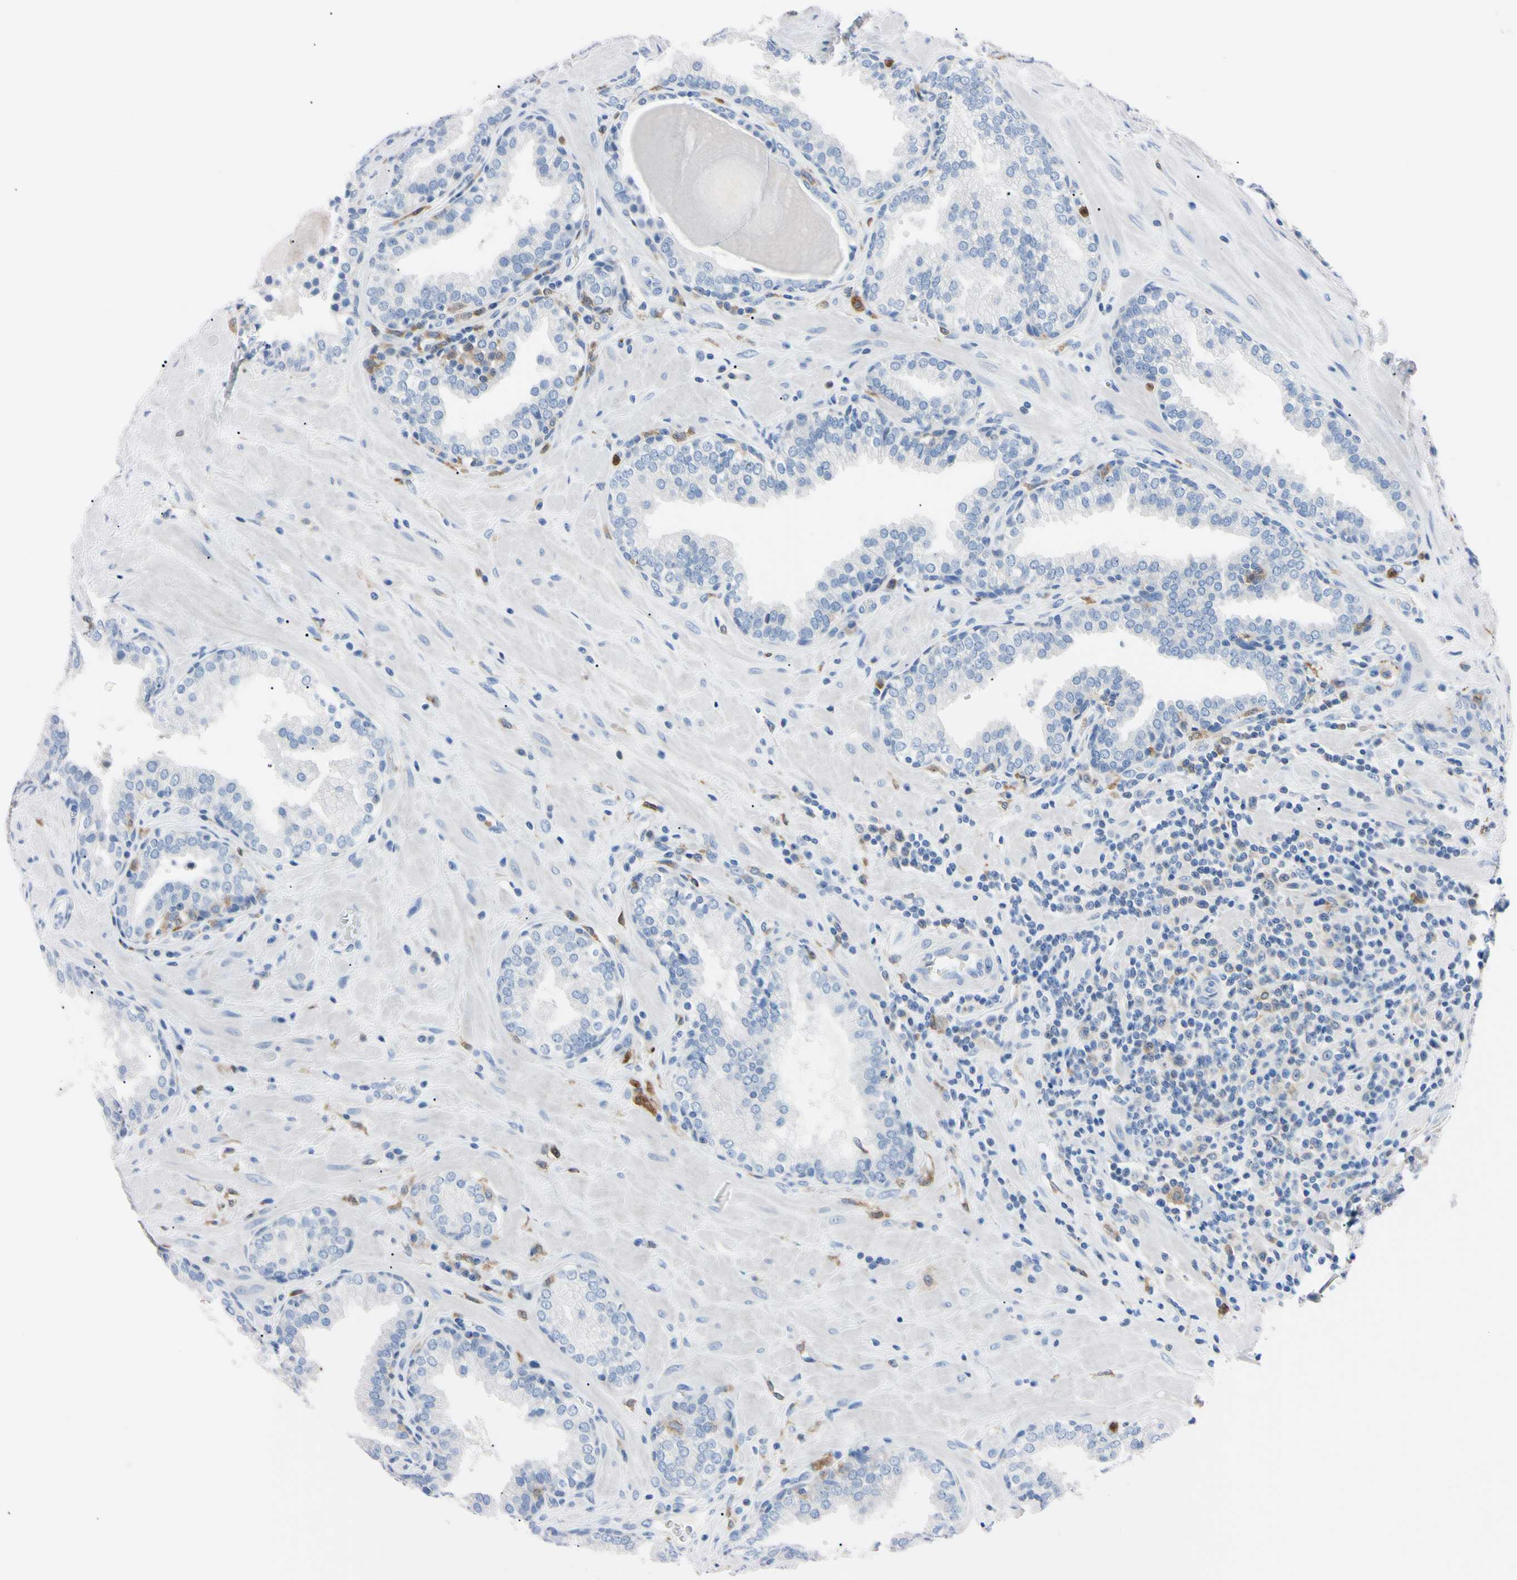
{"staining": {"intensity": "negative", "quantity": "none", "location": "none"}, "tissue": "prostate", "cell_type": "Glandular cells", "image_type": "normal", "snomed": [{"axis": "morphology", "description": "Normal tissue, NOS"}, {"axis": "topography", "description": "Prostate"}], "caption": "DAB immunohistochemical staining of normal human prostate displays no significant expression in glandular cells. (Brightfield microscopy of DAB immunohistochemistry at high magnification).", "gene": "NCF4", "patient": {"sex": "male", "age": 51}}